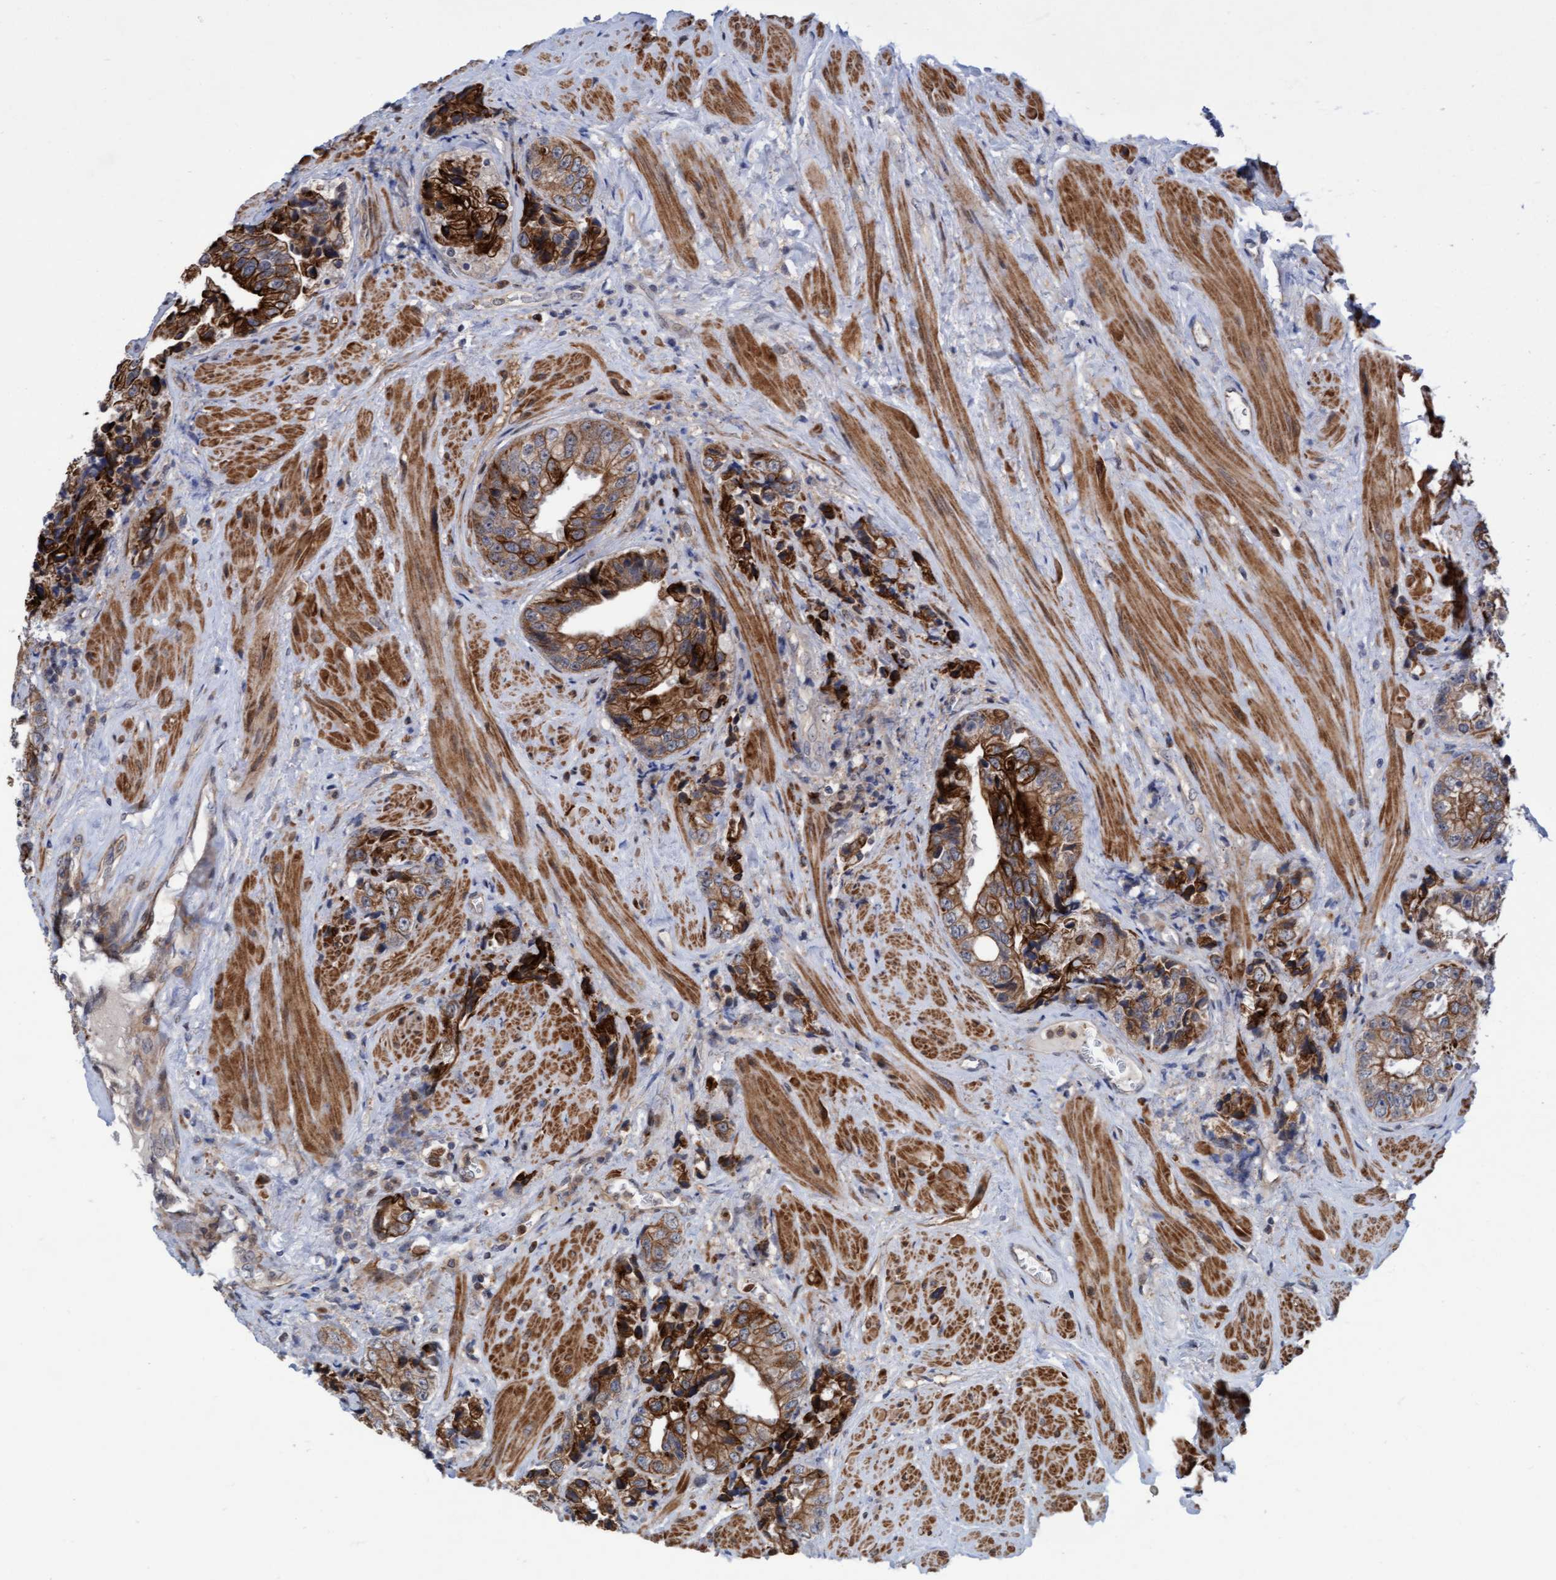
{"staining": {"intensity": "moderate", "quantity": ">75%", "location": "cytoplasmic/membranous"}, "tissue": "prostate cancer", "cell_type": "Tumor cells", "image_type": "cancer", "snomed": [{"axis": "morphology", "description": "Adenocarcinoma, High grade"}, {"axis": "topography", "description": "Prostate"}], "caption": "Protein expression analysis of prostate adenocarcinoma (high-grade) shows moderate cytoplasmic/membranous expression in approximately >75% of tumor cells.", "gene": "RAP1GAP2", "patient": {"sex": "male", "age": 61}}